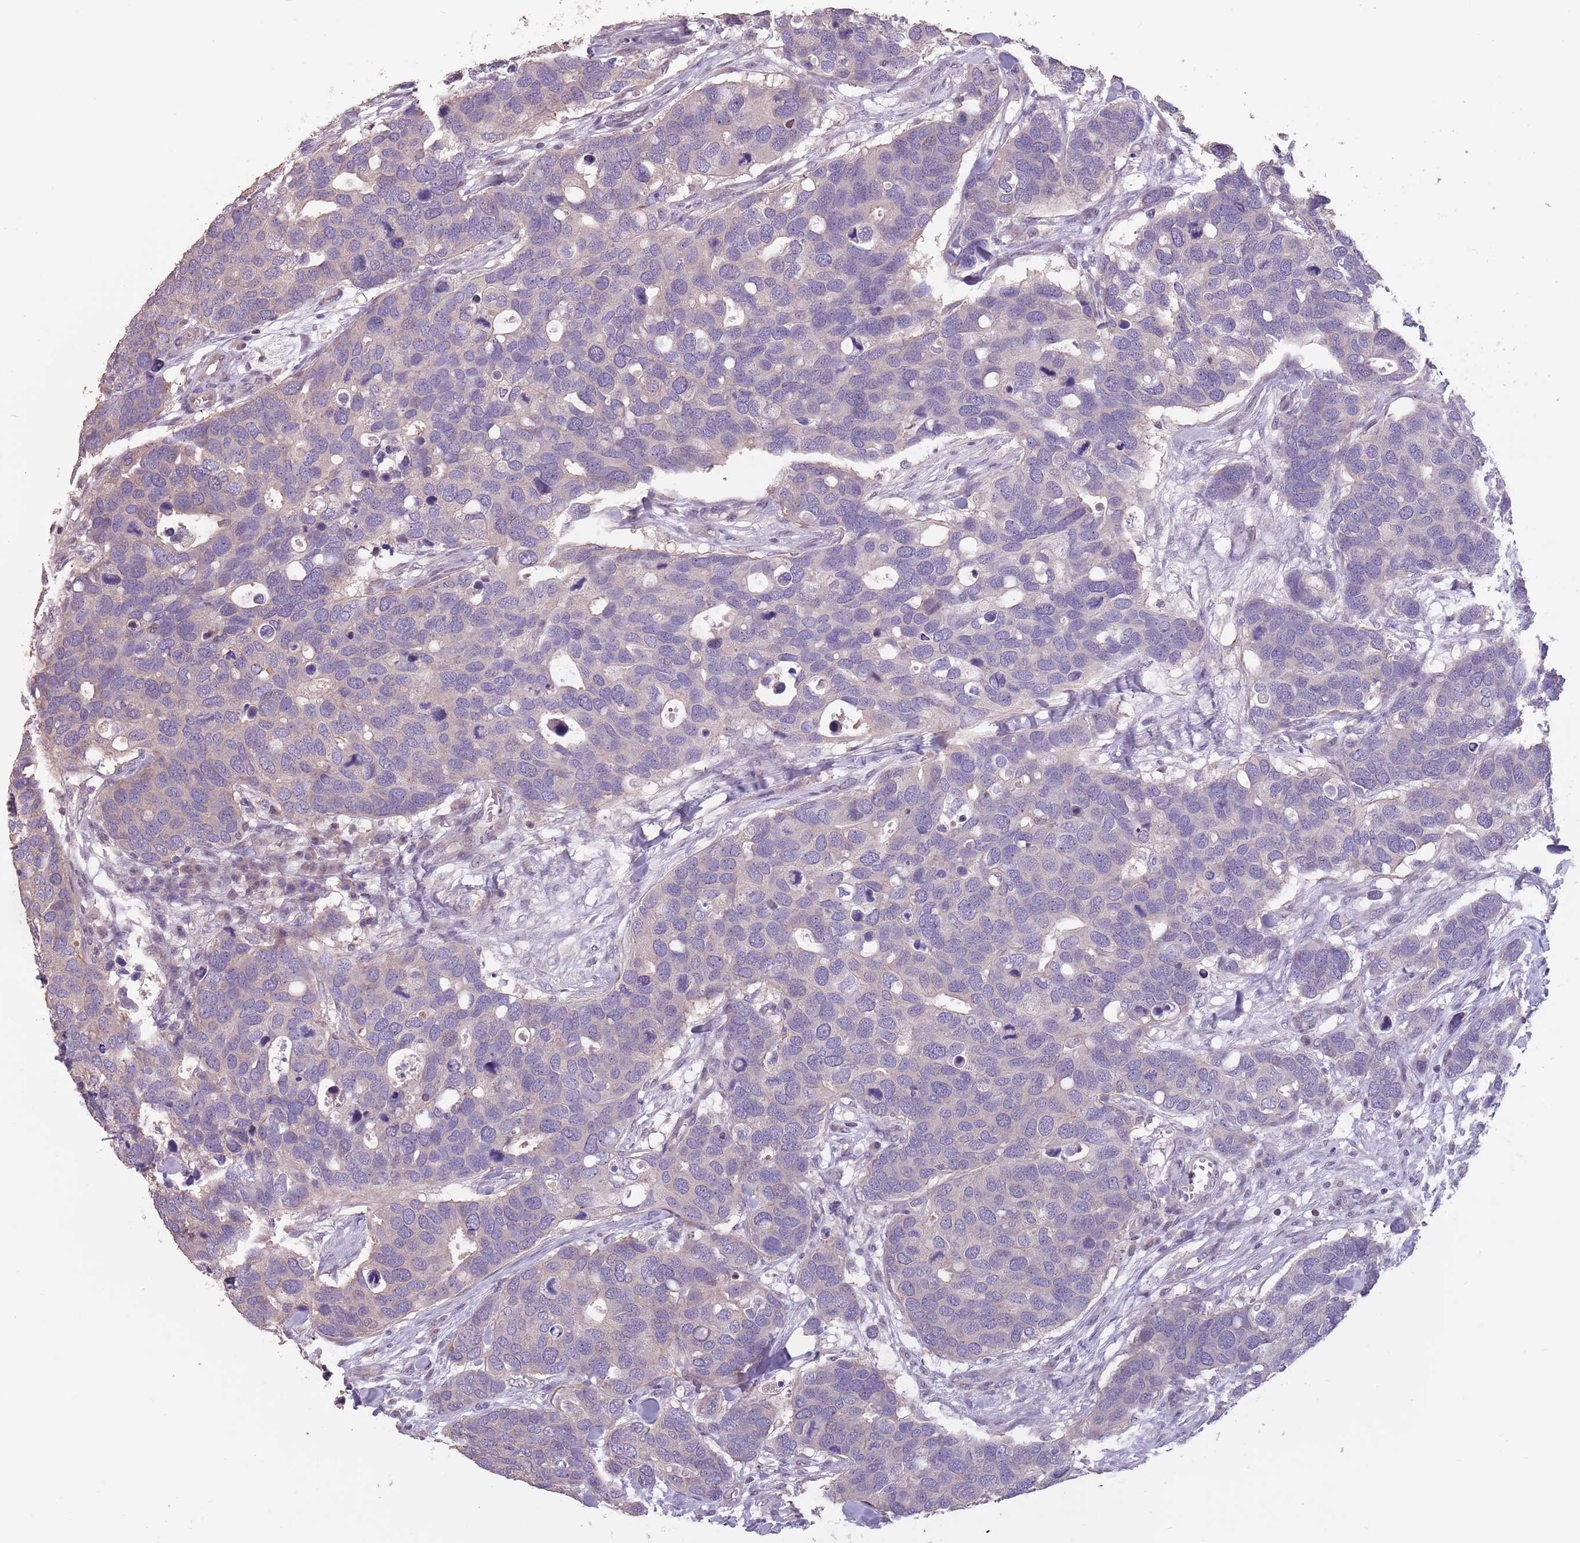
{"staining": {"intensity": "negative", "quantity": "none", "location": "none"}, "tissue": "breast cancer", "cell_type": "Tumor cells", "image_type": "cancer", "snomed": [{"axis": "morphology", "description": "Duct carcinoma"}, {"axis": "topography", "description": "Breast"}], "caption": "DAB (3,3'-diaminobenzidine) immunohistochemical staining of human breast cancer (infiltrating ductal carcinoma) demonstrates no significant expression in tumor cells.", "gene": "MBD3L1", "patient": {"sex": "female", "age": 83}}